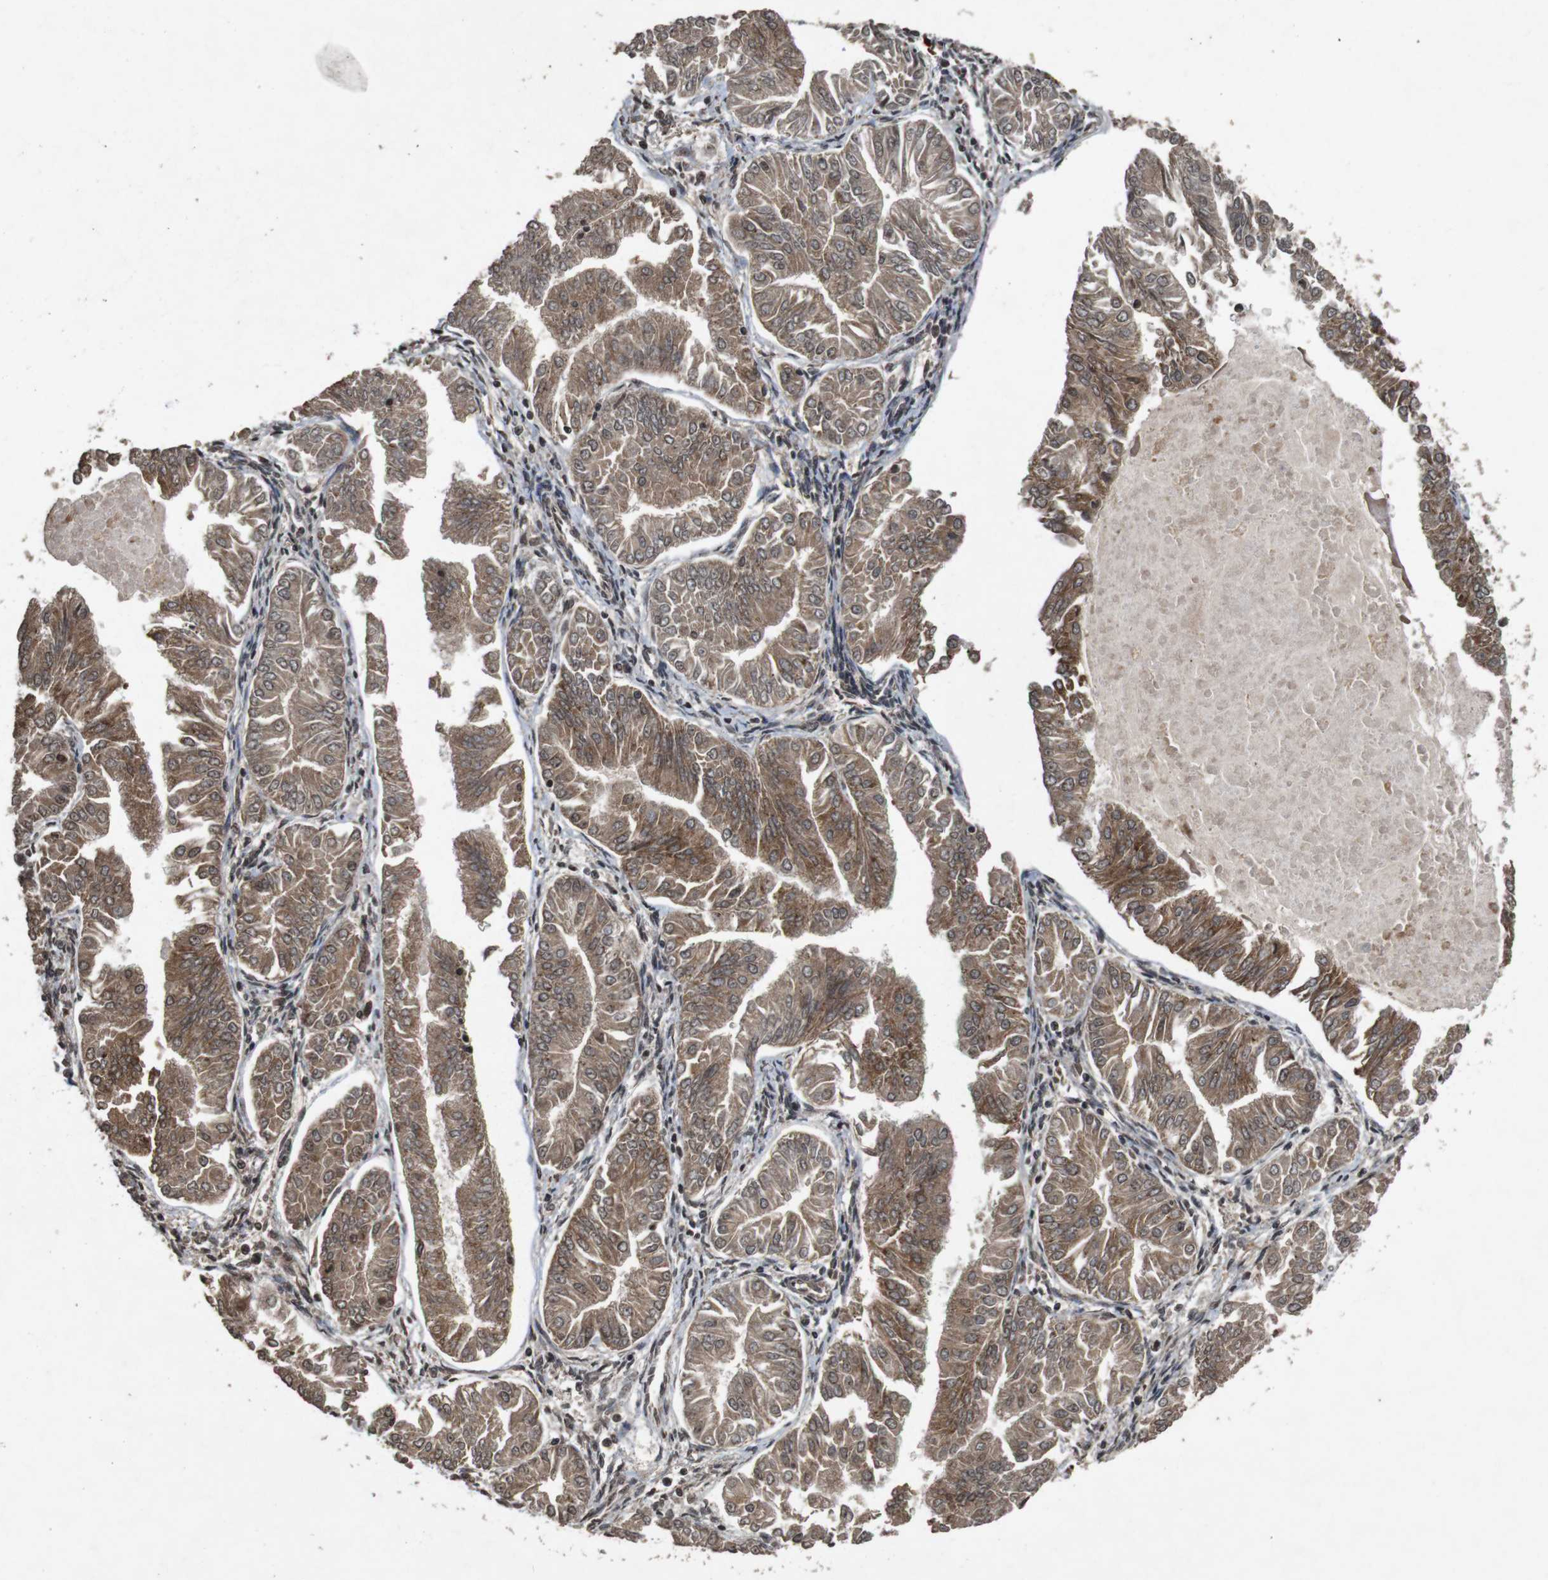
{"staining": {"intensity": "moderate", "quantity": ">75%", "location": "cytoplasmic/membranous,nuclear"}, "tissue": "endometrial cancer", "cell_type": "Tumor cells", "image_type": "cancer", "snomed": [{"axis": "morphology", "description": "Adenocarcinoma, NOS"}, {"axis": "topography", "description": "Endometrium"}], "caption": "IHC of endometrial cancer shows medium levels of moderate cytoplasmic/membranous and nuclear staining in about >75% of tumor cells.", "gene": "SORL1", "patient": {"sex": "female", "age": 53}}